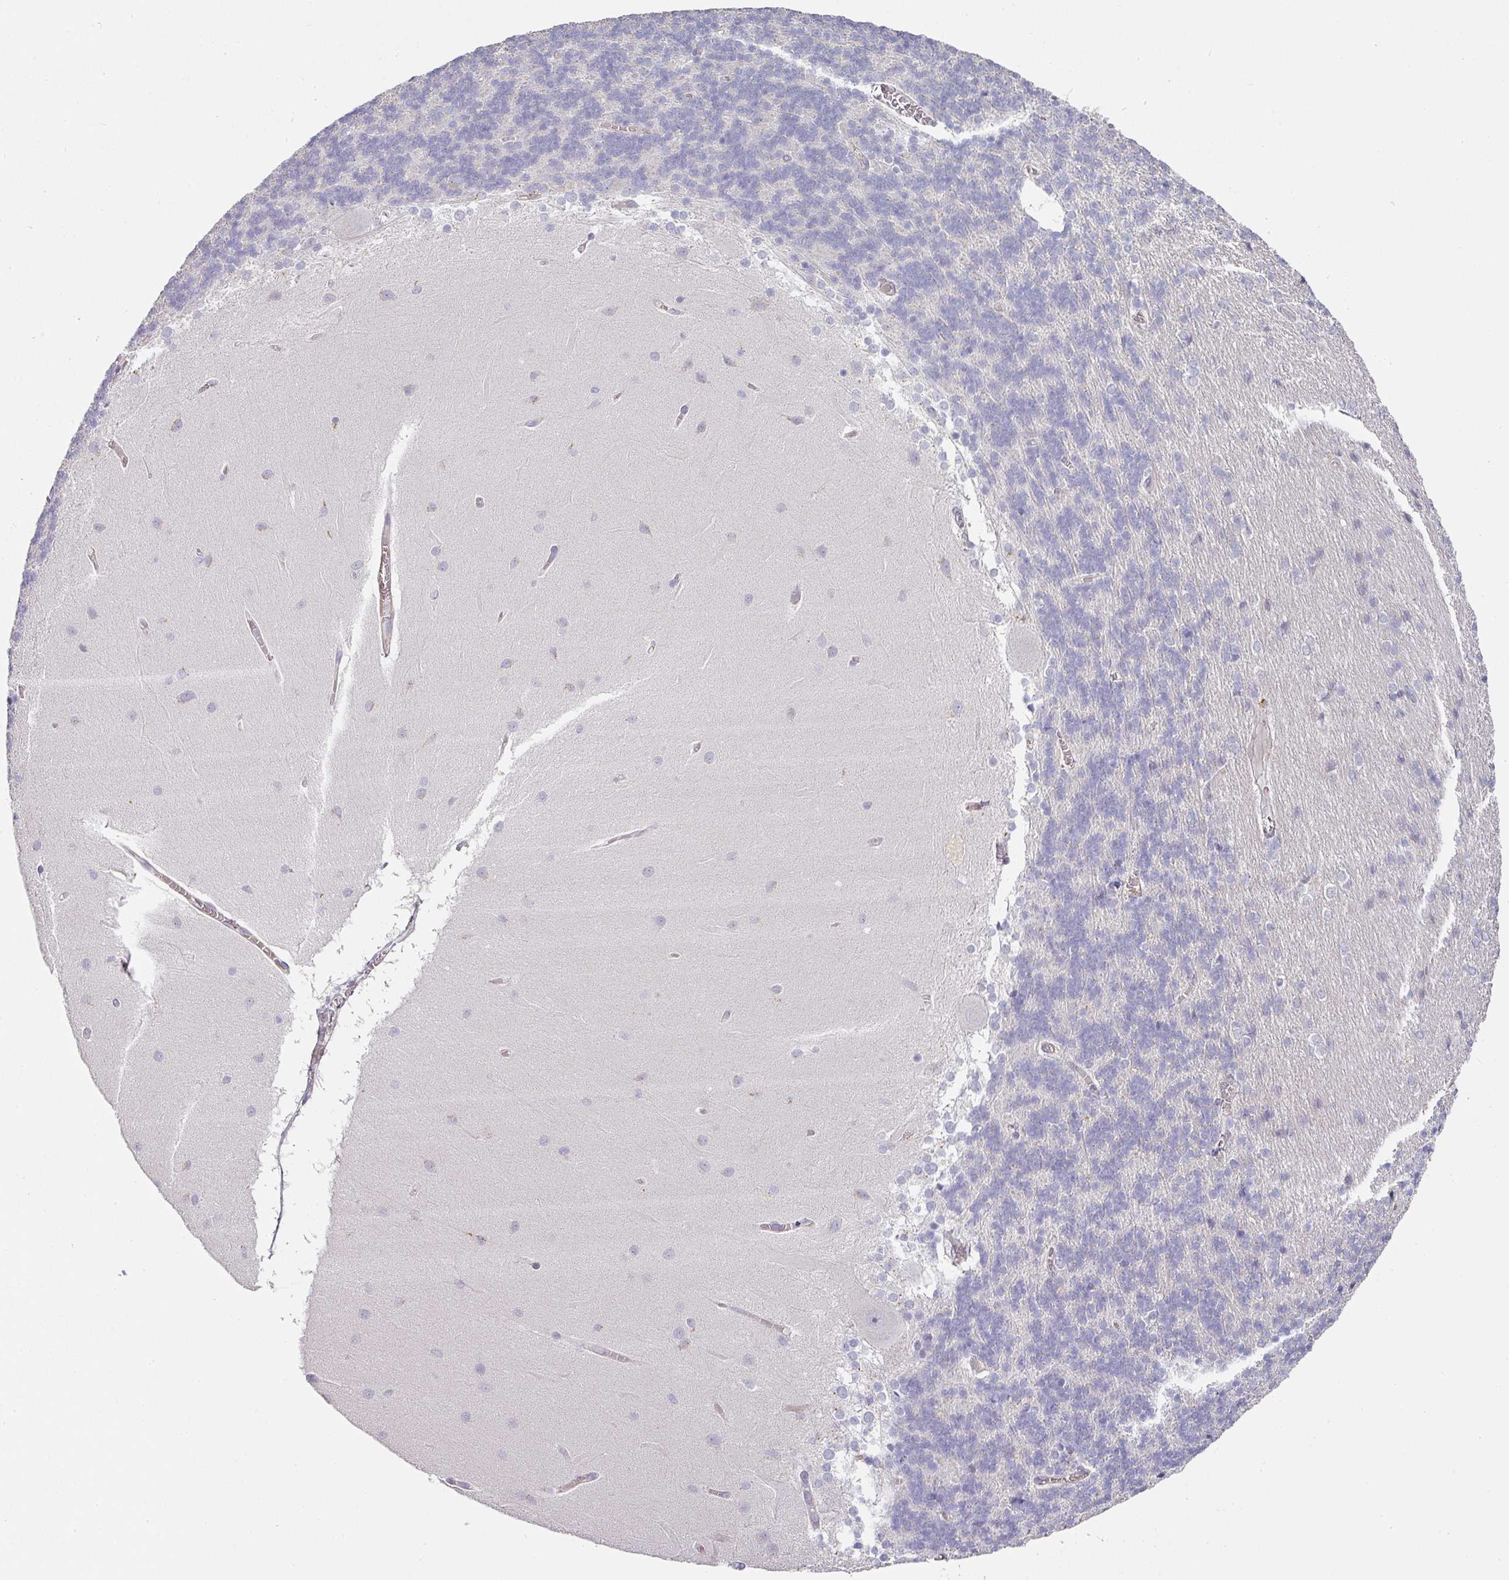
{"staining": {"intensity": "negative", "quantity": "none", "location": "none"}, "tissue": "cerebellum", "cell_type": "Cells in granular layer", "image_type": "normal", "snomed": [{"axis": "morphology", "description": "Normal tissue, NOS"}, {"axis": "topography", "description": "Cerebellum"}], "caption": "Histopathology image shows no protein positivity in cells in granular layer of unremarkable cerebellum. (Stains: DAB (3,3'-diaminobenzidine) immunohistochemistry (IHC) with hematoxylin counter stain, Microscopy: brightfield microscopy at high magnification).", "gene": "ATP8B2", "patient": {"sex": "female", "age": 54}}